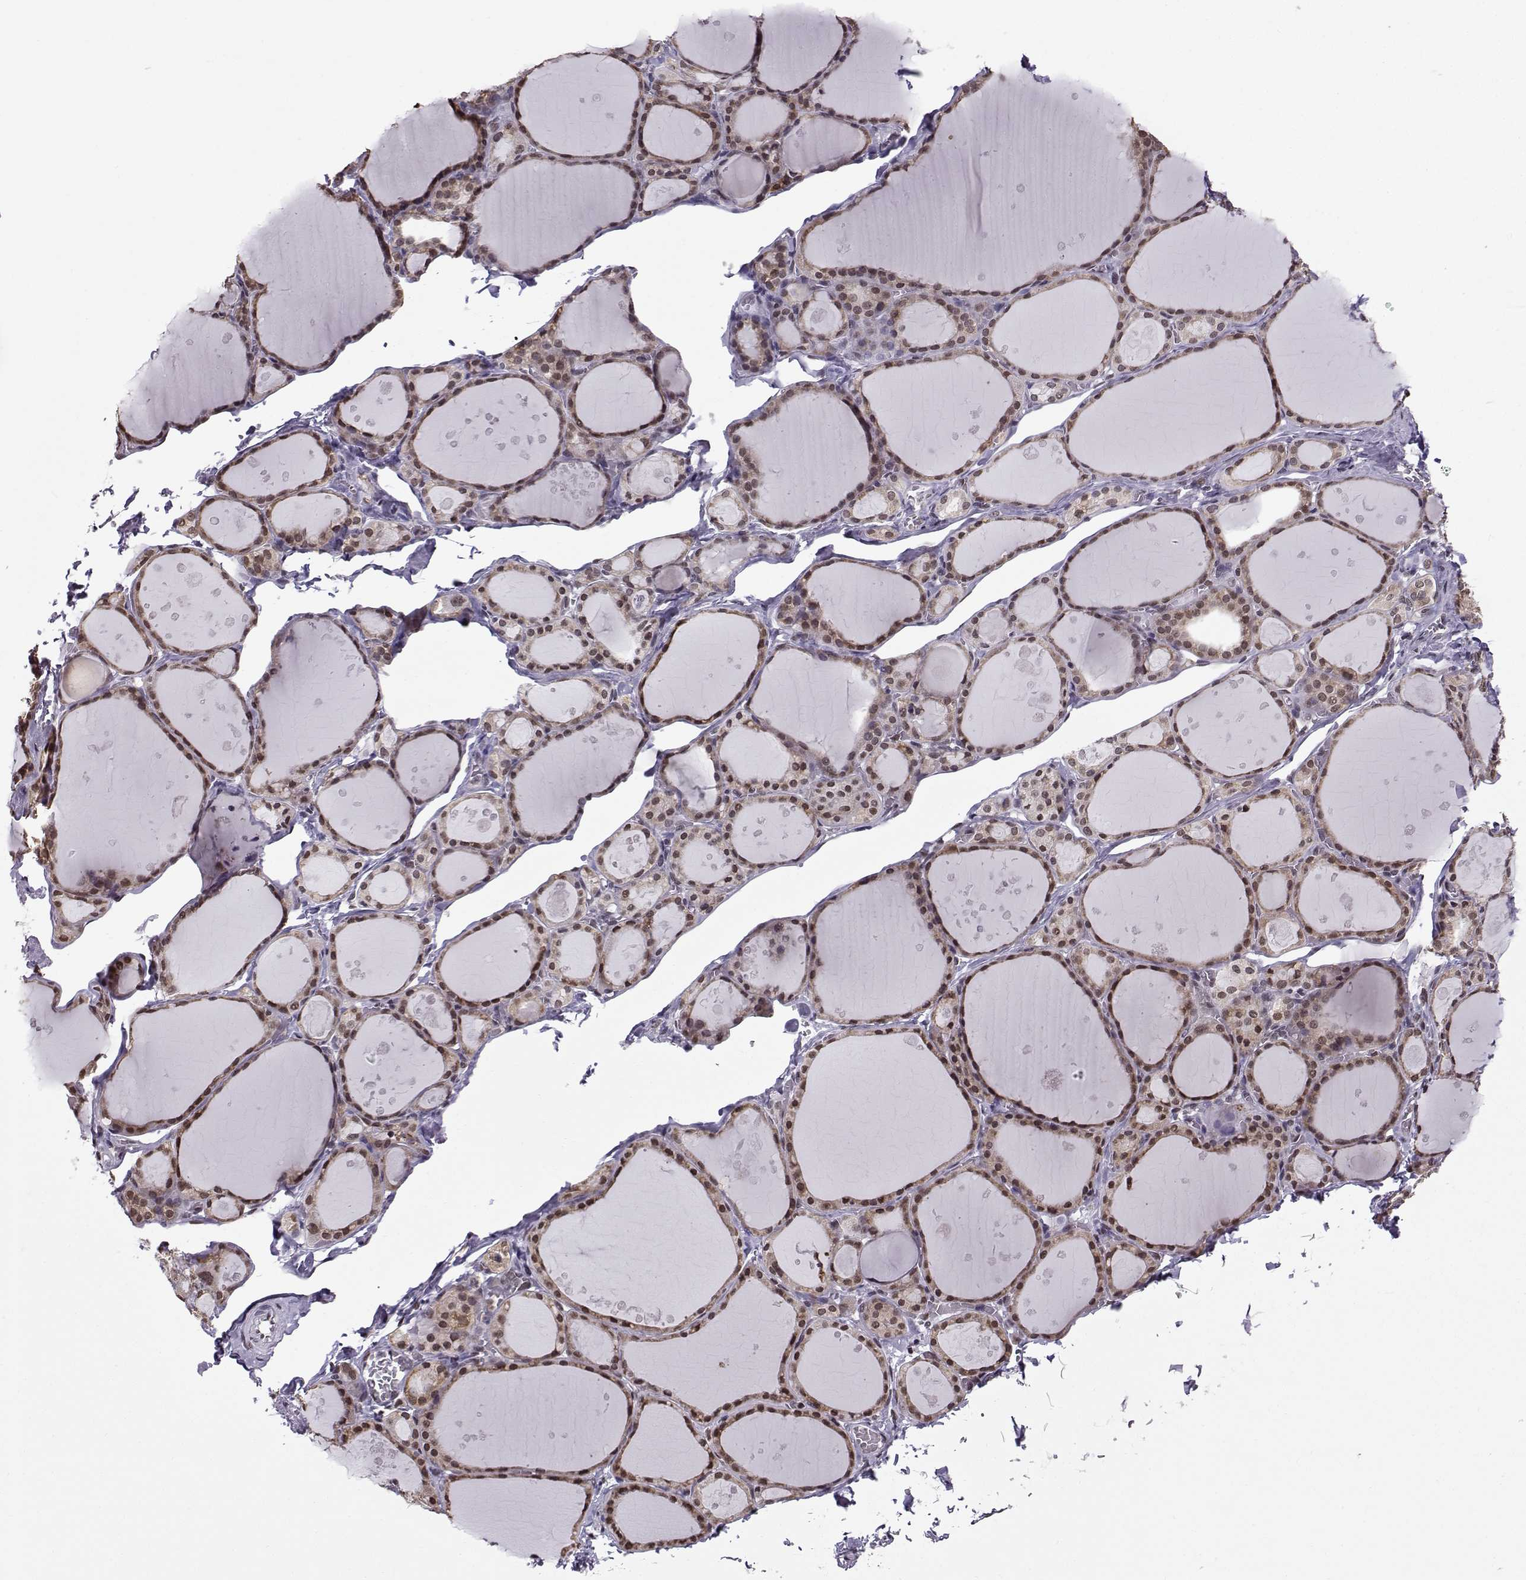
{"staining": {"intensity": "weak", "quantity": ">75%", "location": "nuclear"}, "tissue": "thyroid gland", "cell_type": "Glandular cells", "image_type": "normal", "snomed": [{"axis": "morphology", "description": "Normal tissue, NOS"}, {"axis": "topography", "description": "Thyroid gland"}], "caption": "This is an image of immunohistochemistry staining of unremarkable thyroid gland, which shows weak expression in the nuclear of glandular cells.", "gene": "EZH1", "patient": {"sex": "male", "age": 68}}